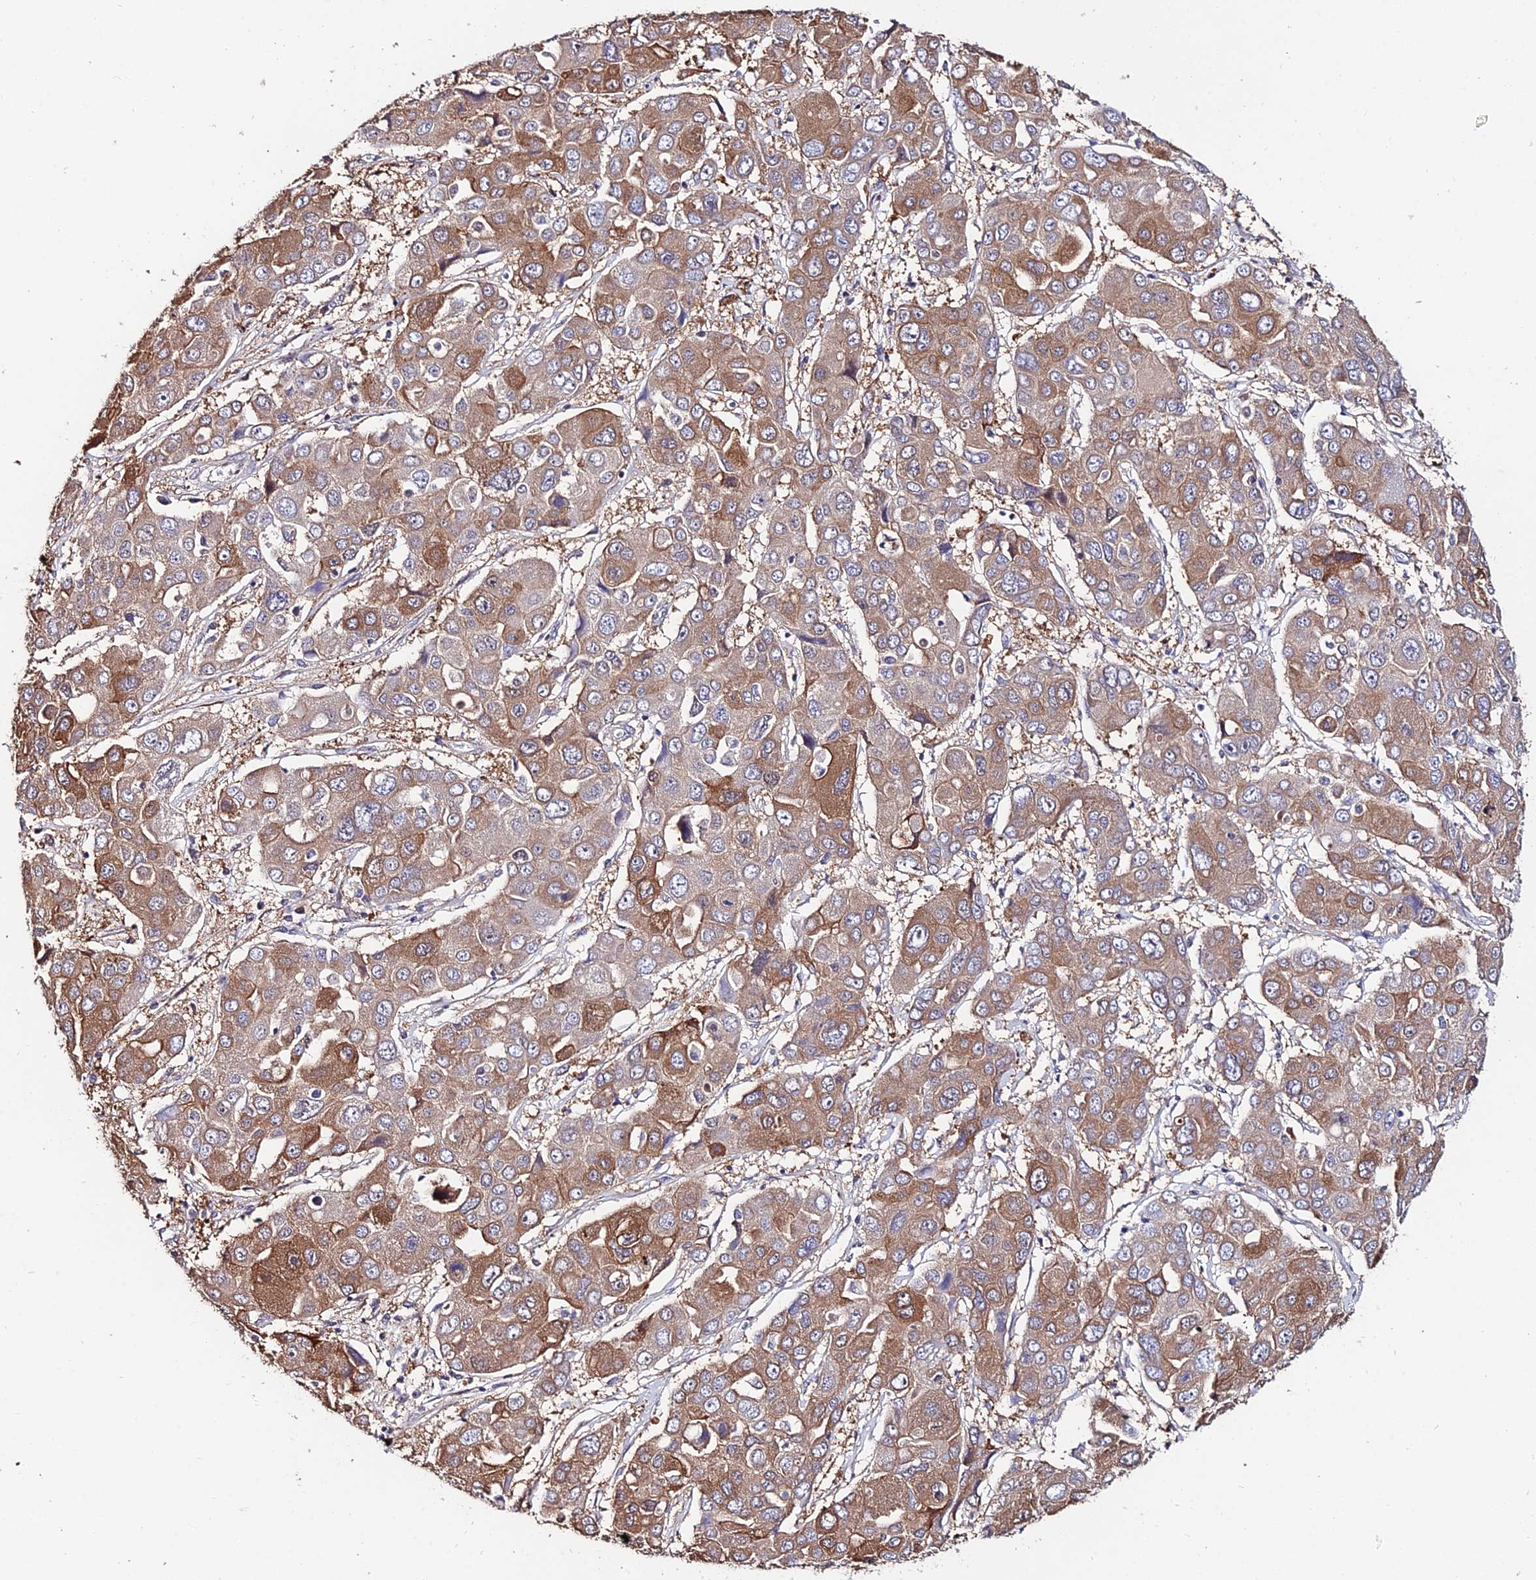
{"staining": {"intensity": "moderate", "quantity": ">75%", "location": "cytoplasmic/membranous"}, "tissue": "liver cancer", "cell_type": "Tumor cells", "image_type": "cancer", "snomed": [{"axis": "morphology", "description": "Cholangiocarcinoma"}, {"axis": "topography", "description": "Liver"}], "caption": "Immunohistochemistry of human liver cholangiocarcinoma reveals medium levels of moderate cytoplasmic/membranous expression in about >75% of tumor cells.", "gene": "INPP4A", "patient": {"sex": "male", "age": 67}}